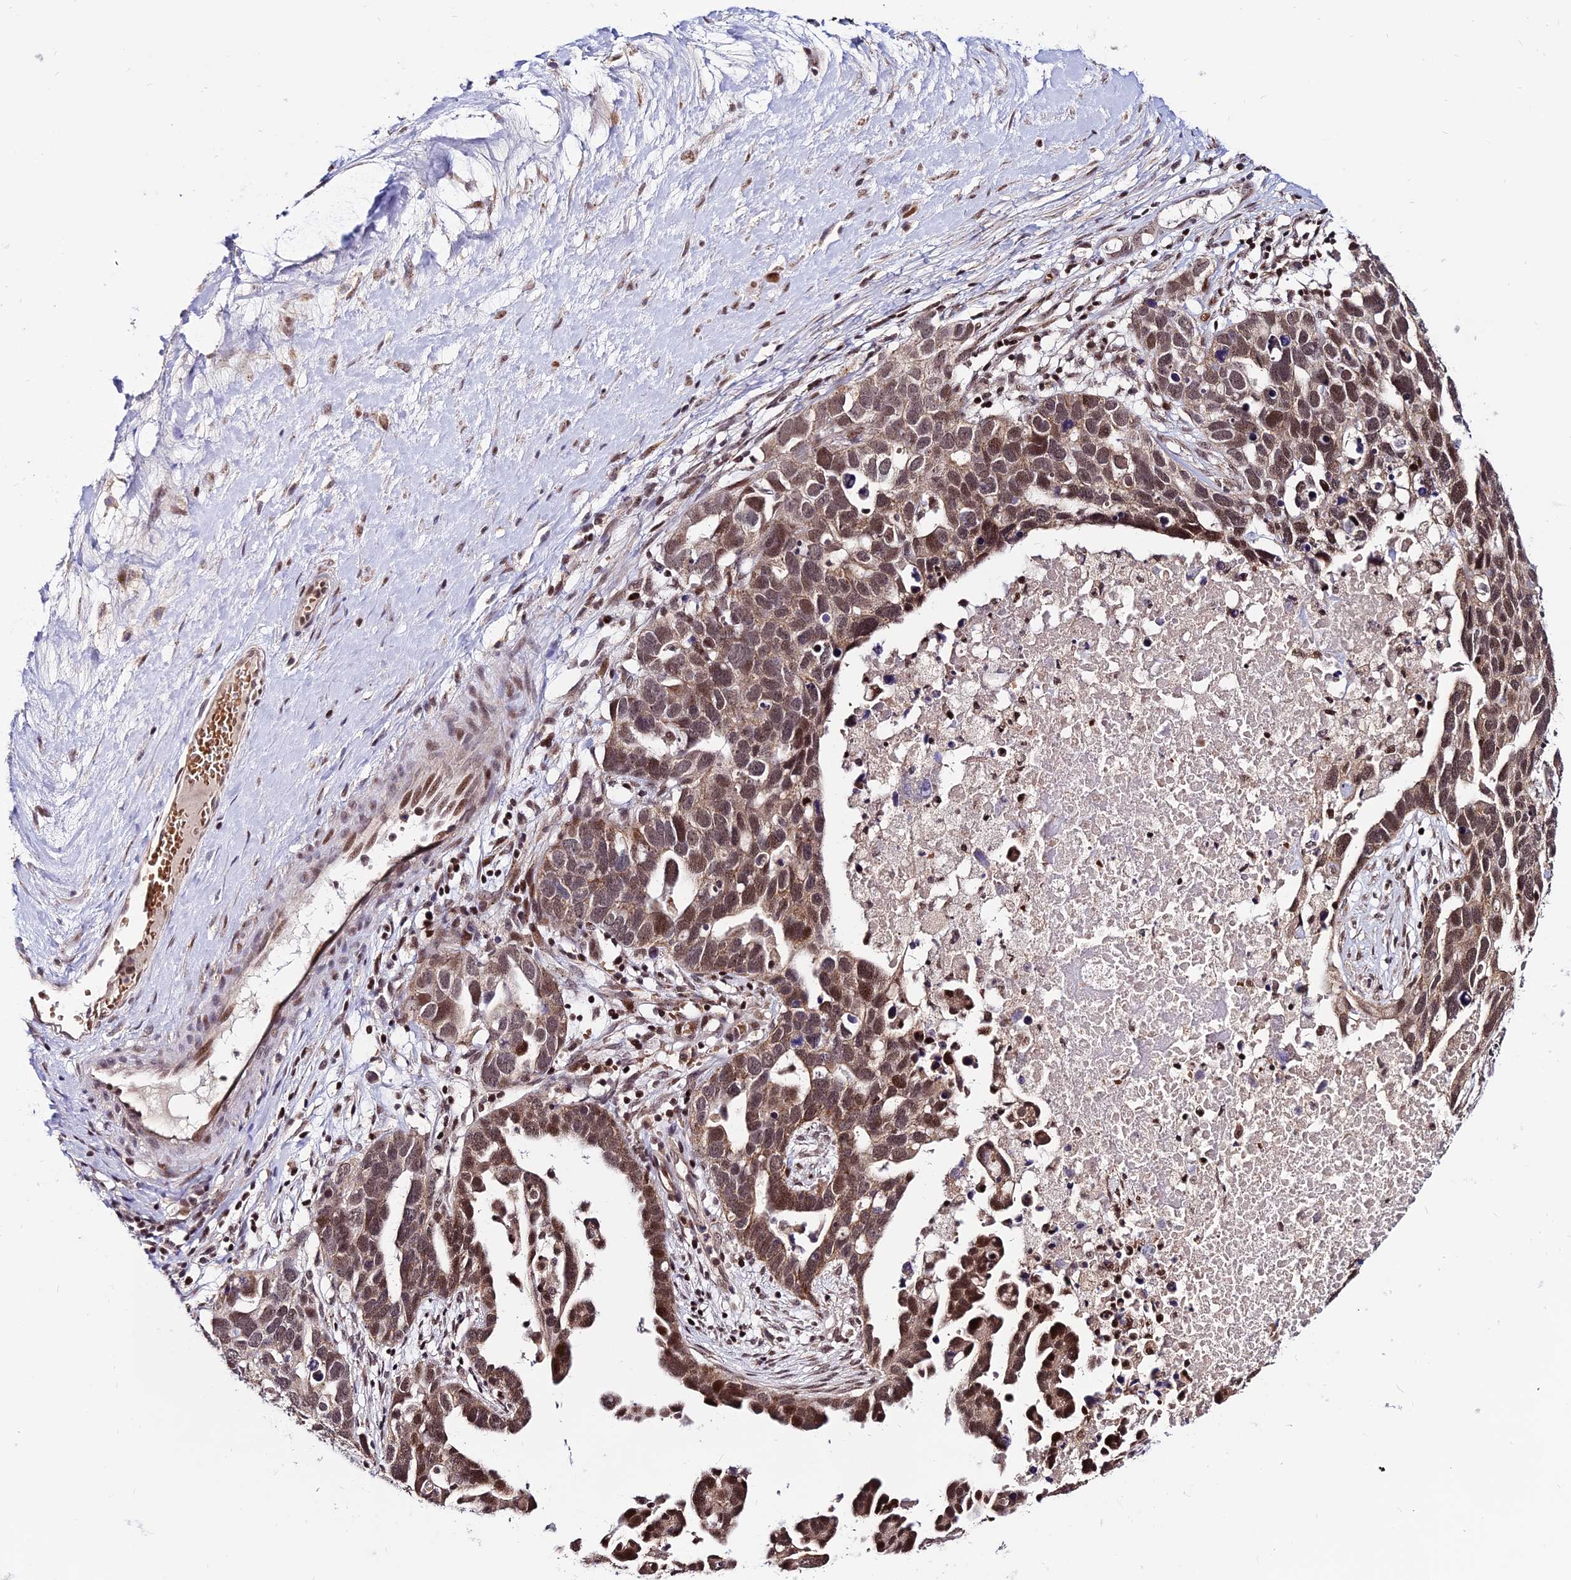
{"staining": {"intensity": "moderate", "quantity": ">75%", "location": "nuclear"}, "tissue": "ovarian cancer", "cell_type": "Tumor cells", "image_type": "cancer", "snomed": [{"axis": "morphology", "description": "Cystadenocarcinoma, serous, NOS"}, {"axis": "topography", "description": "Ovary"}], "caption": "An image of serous cystadenocarcinoma (ovarian) stained for a protein displays moderate nuclear brown staining in tumor cells.", "gene": "CIB3", "patient": {"sex": "female", "age": 54}}